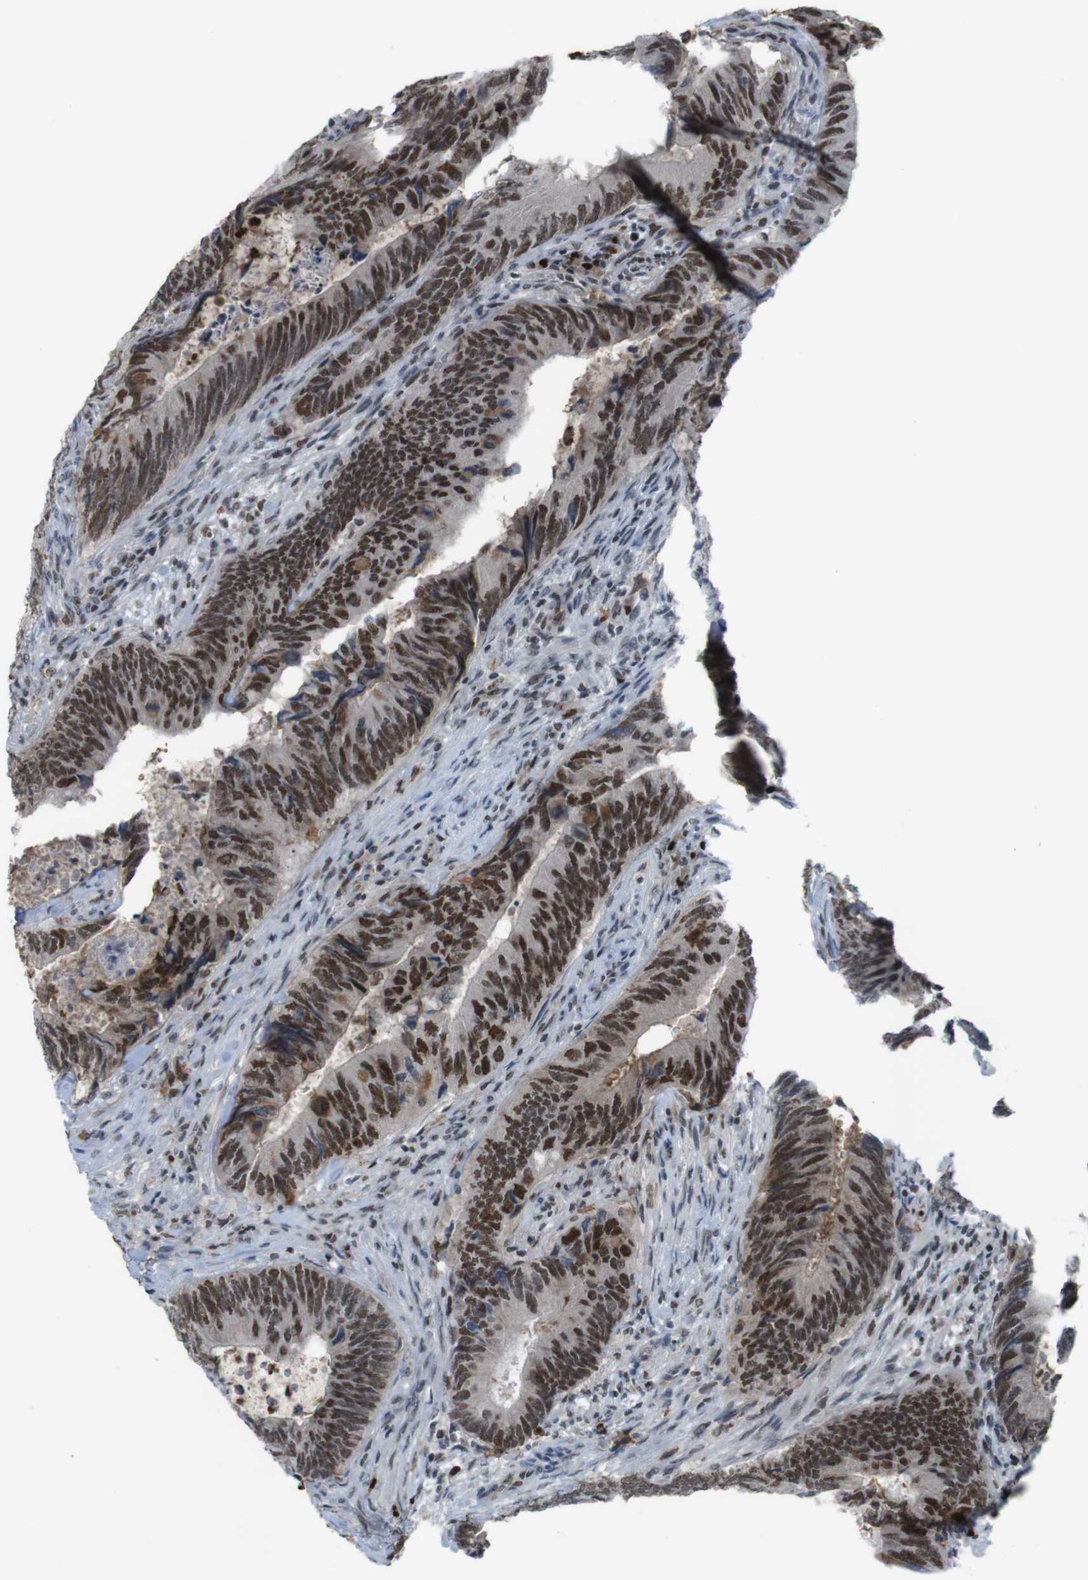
{"staining": {"intensity": "strong", "quantity": ">75%", "location": "nuclear"}, "tissue": "colorectal cancer", "cell_type": "Tumor cells", "image_type": "cancer", "snomed": [{"axis": "morphology", "description": "Normal tissue, NOS"}, {"axis": "morphology", "description": "Adenocarcinoma, NOS"}, {"axis": "topography", "description": "Colon"}], "caption": "Human colorectal adenocarcinoma stained with a protein marker reveals strong staining in tumor cells.", "gene": "SUB1", "patient": {"sex": "male", "age": 56}}